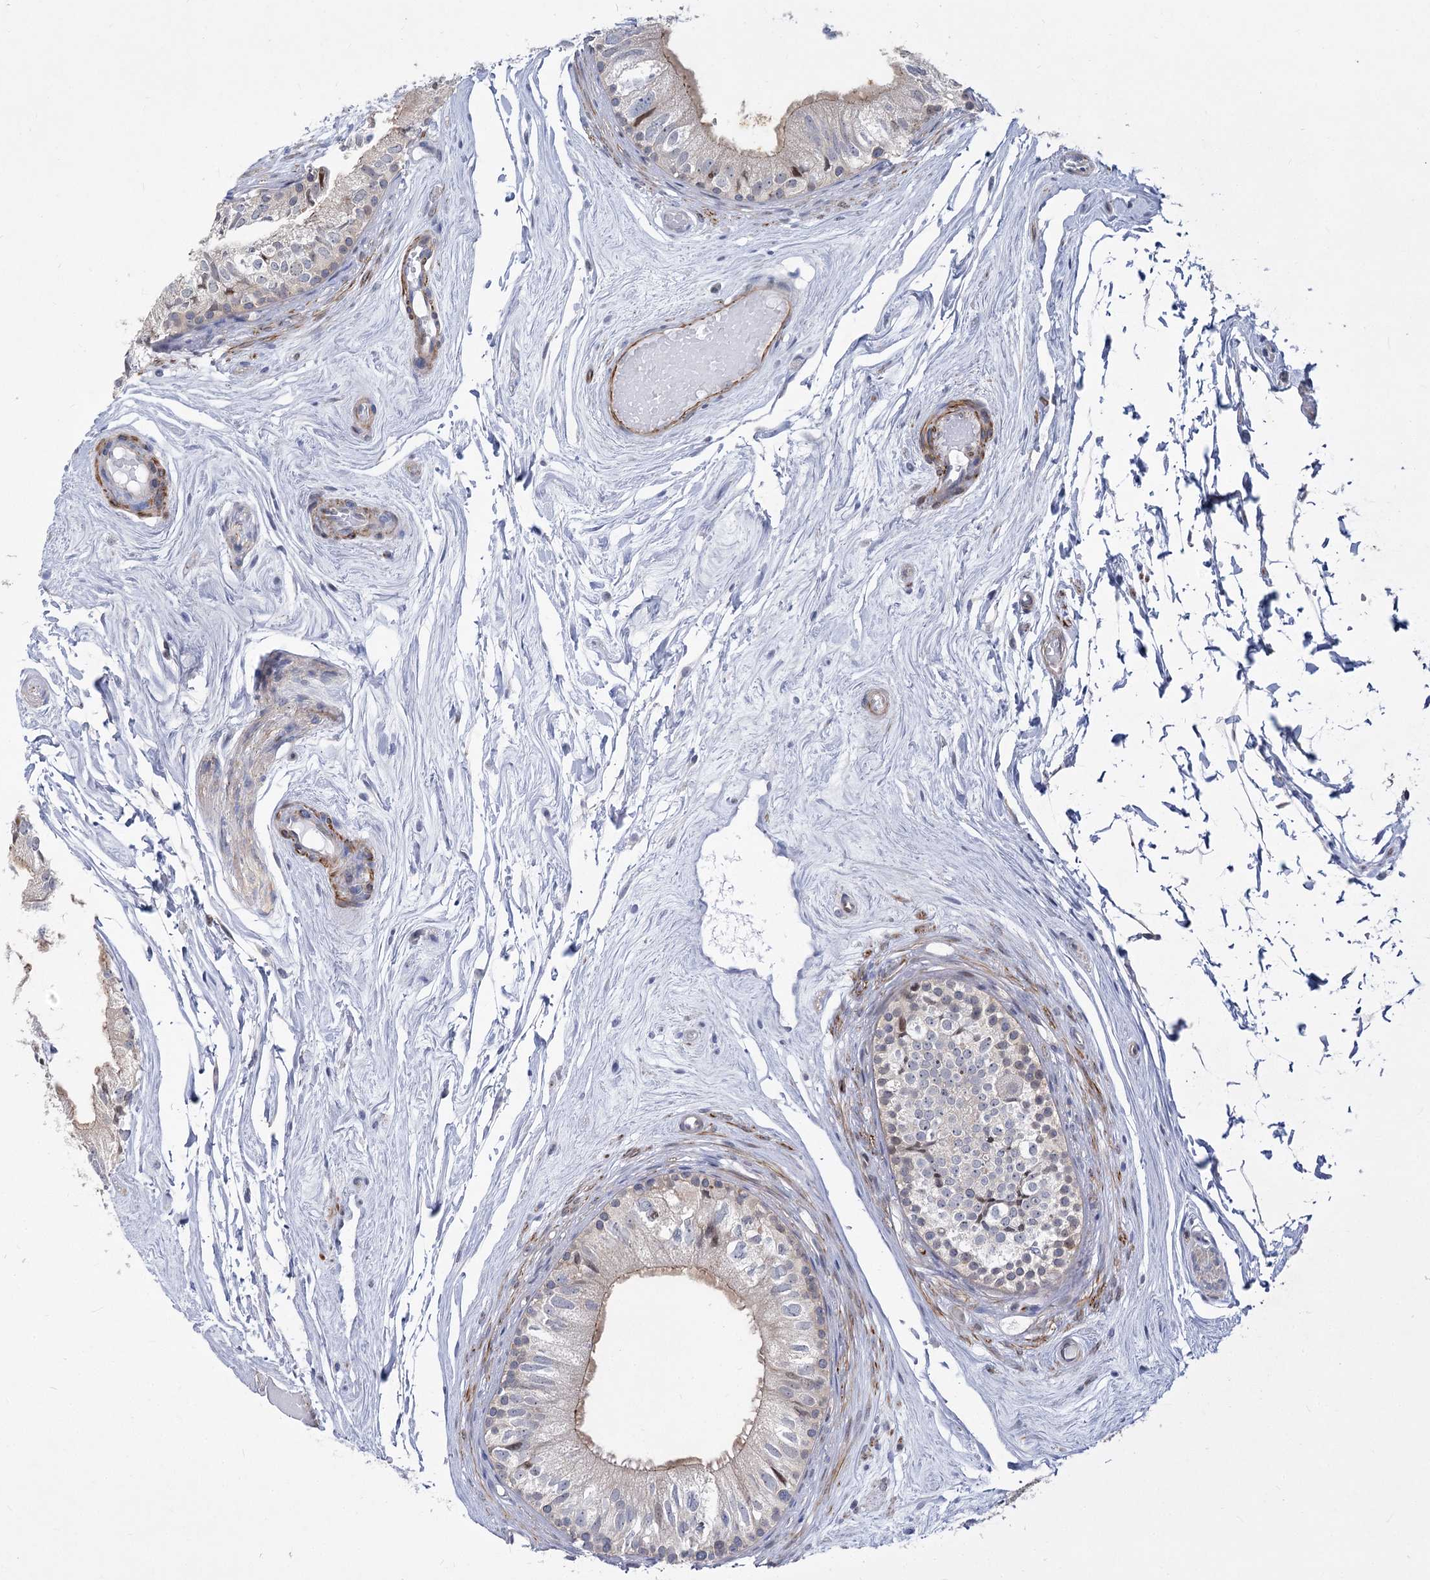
{"staining": {"intensity": "negative", "quantity": "none", "location": "none"}, "tissue": "epididymis", "cell_type": "Glandular cells", "image_type": "normal", "snomed": [{"axis": "morphology", "description": "Normal tissue, NOS"}, {"axis": "topography", "description": "Epididymis"}], "caption": "This is an immunohistochemistry micrograph of normal epididymis. There is no expression in glandular cells.", "gene": "ARSI", "patient": {"sex": "male", "age": 79}}